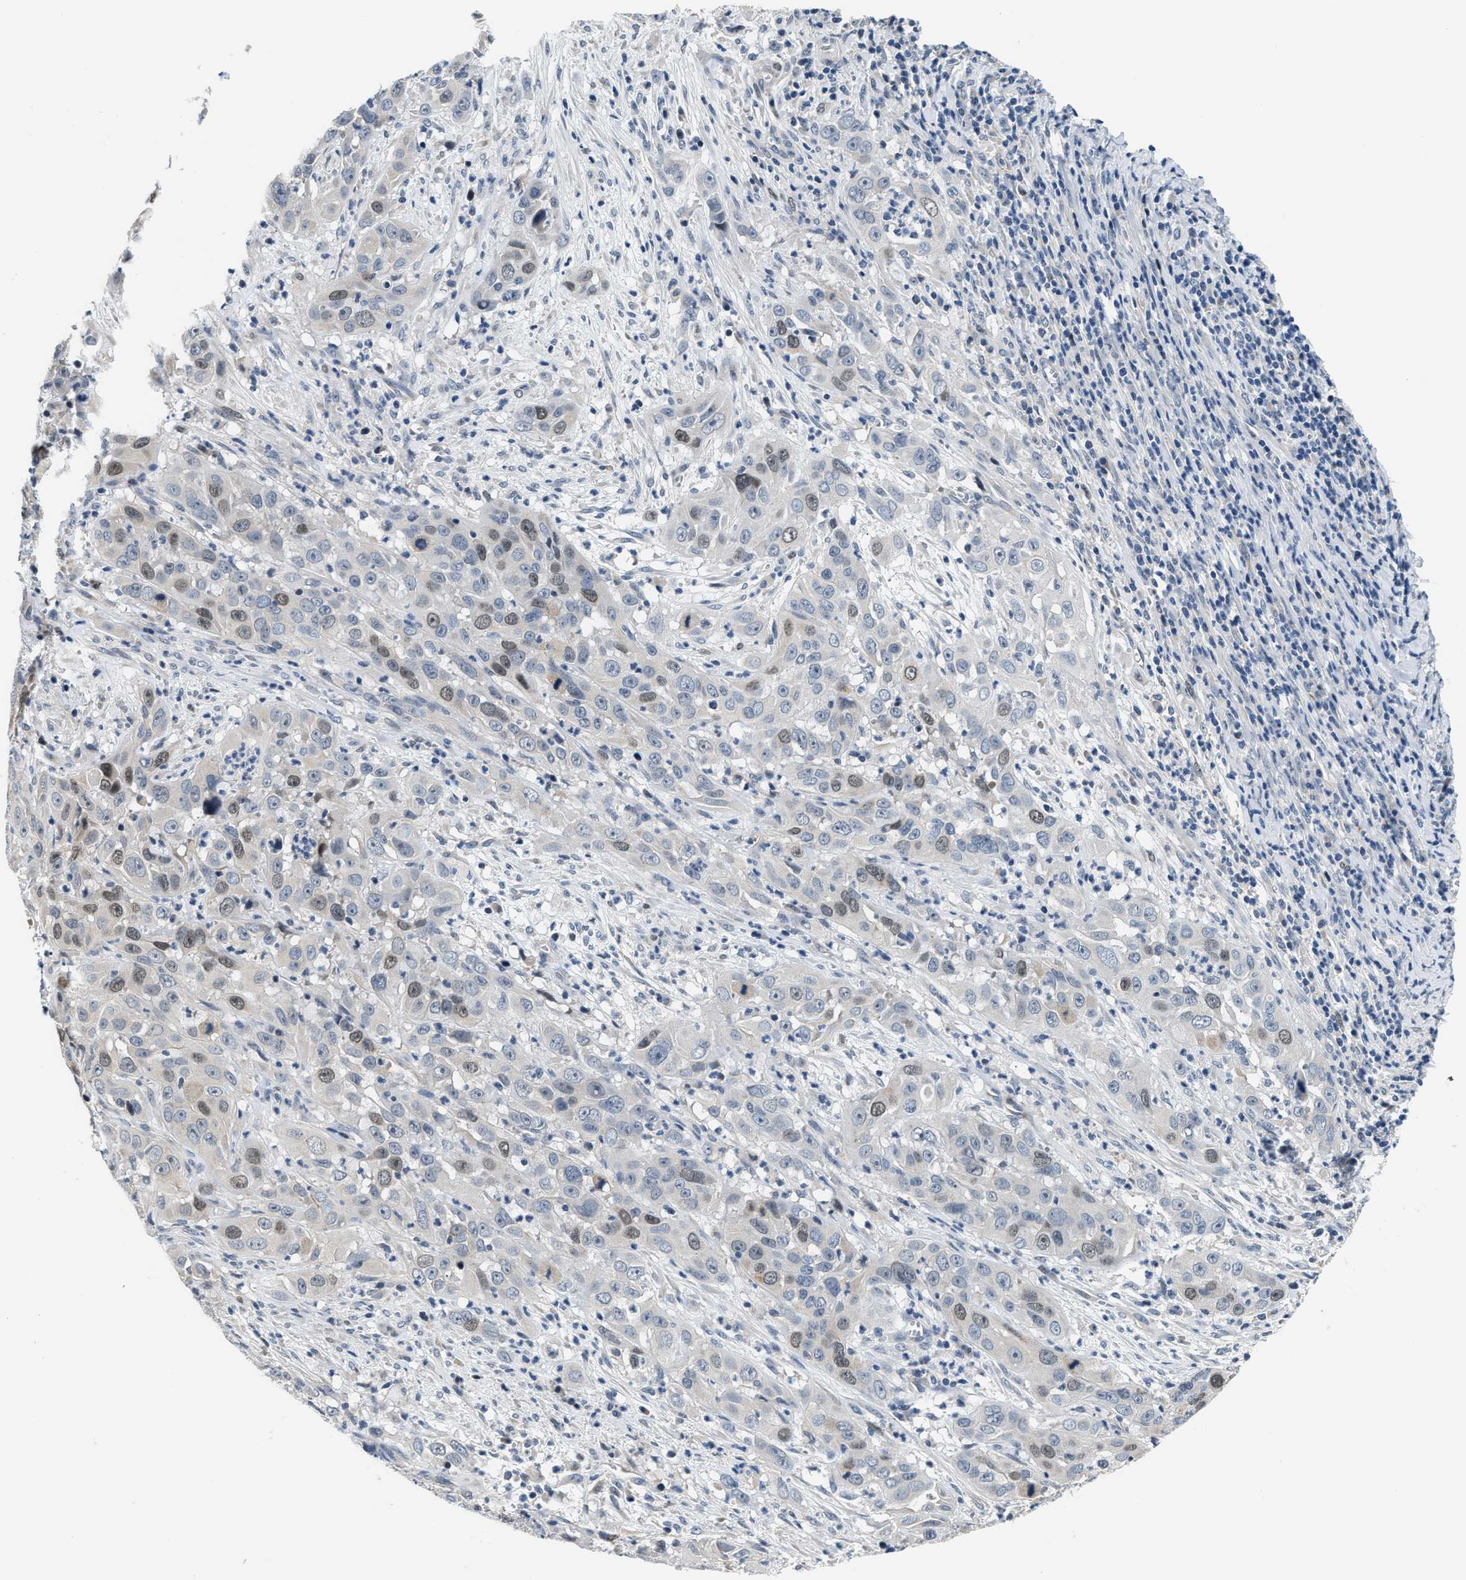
{"staining": {"intensity": "weak", "quantity": "25%-75%", "location": "nuclear"}, "tissue": "cervical cancer", "cell_type": "Tumor cells", "image_type": "cancer", "snomed": [{"axis": "morphology", "description": "Squamous cell carcinoma, NOS"}, {"axis": "topography", "description": "Cervix"}], "caption": "Protein expression analysis of human cervical squamous cell carcinoma reveals weak nuclear positivity in about 25%-75% of tumor cells. (Stains: DAB in brown, nuclei in blue, Microscopy: brightfield microscopy at high magnification).", "gene": "CLGN", "patient": {"sex": "female", "age": 32}}